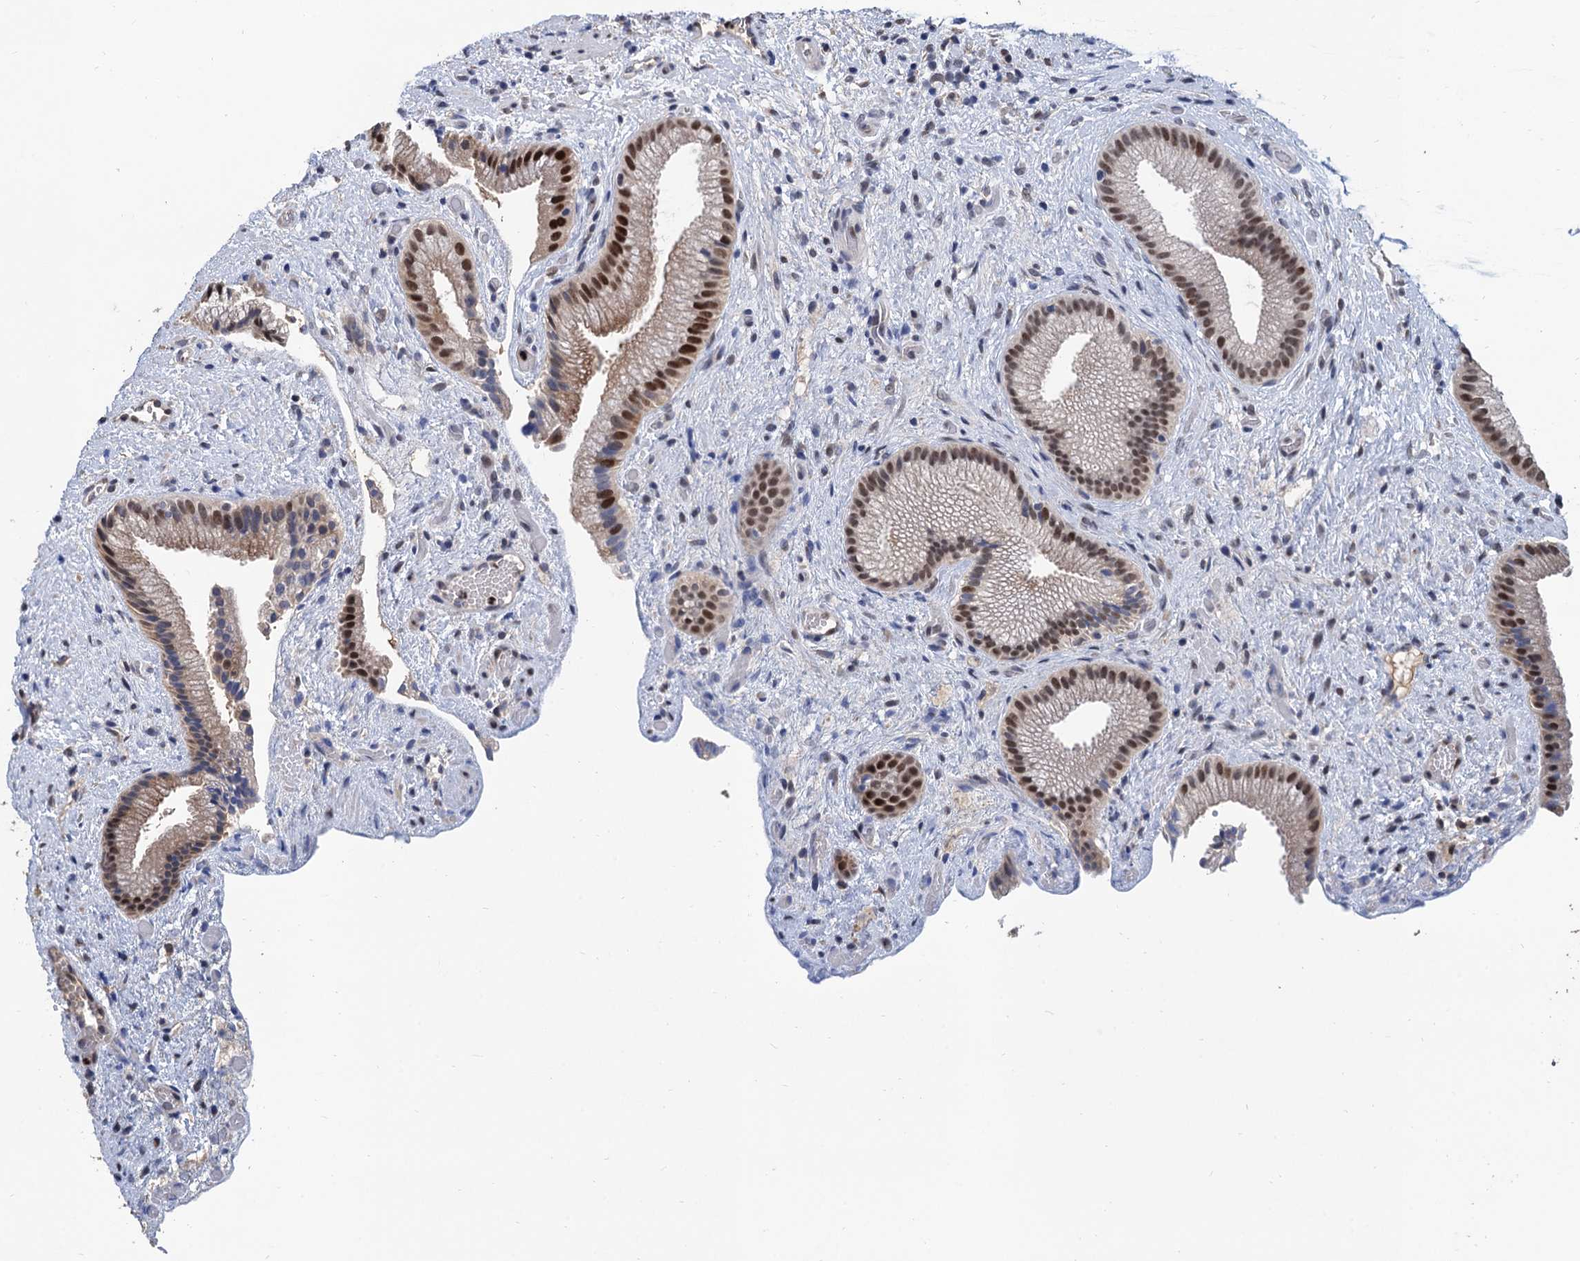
{"staining": {"intensity": "strong", "quantity": "25%-75%", "location": "nuclear"}, "tissue": "gallbladder", "cell_type": "Glandular cells", "image_type": "normal", "snomed": [{"axis": "morphology", "description": "Normal tissue, NOS"}, {"axis": "morphology", "description": "Inflammation, NOS"}, {"axis": "topography", "description": "Gallbladder"}], "caption": "An immunohistochemistry (IHC) photomicrograph of benign tissue is shown. Protein staining in brown shows strong nuclear positivity in gallbladder within glandular cells. The staining was performed using DAB (3,3'-diaminobenzidine), with brown indicating positive protein expression. Nuclei are stained blue with hematoxylin.", "gene": "TSEN34", "patient": {"sex": "male", "age": 51}}